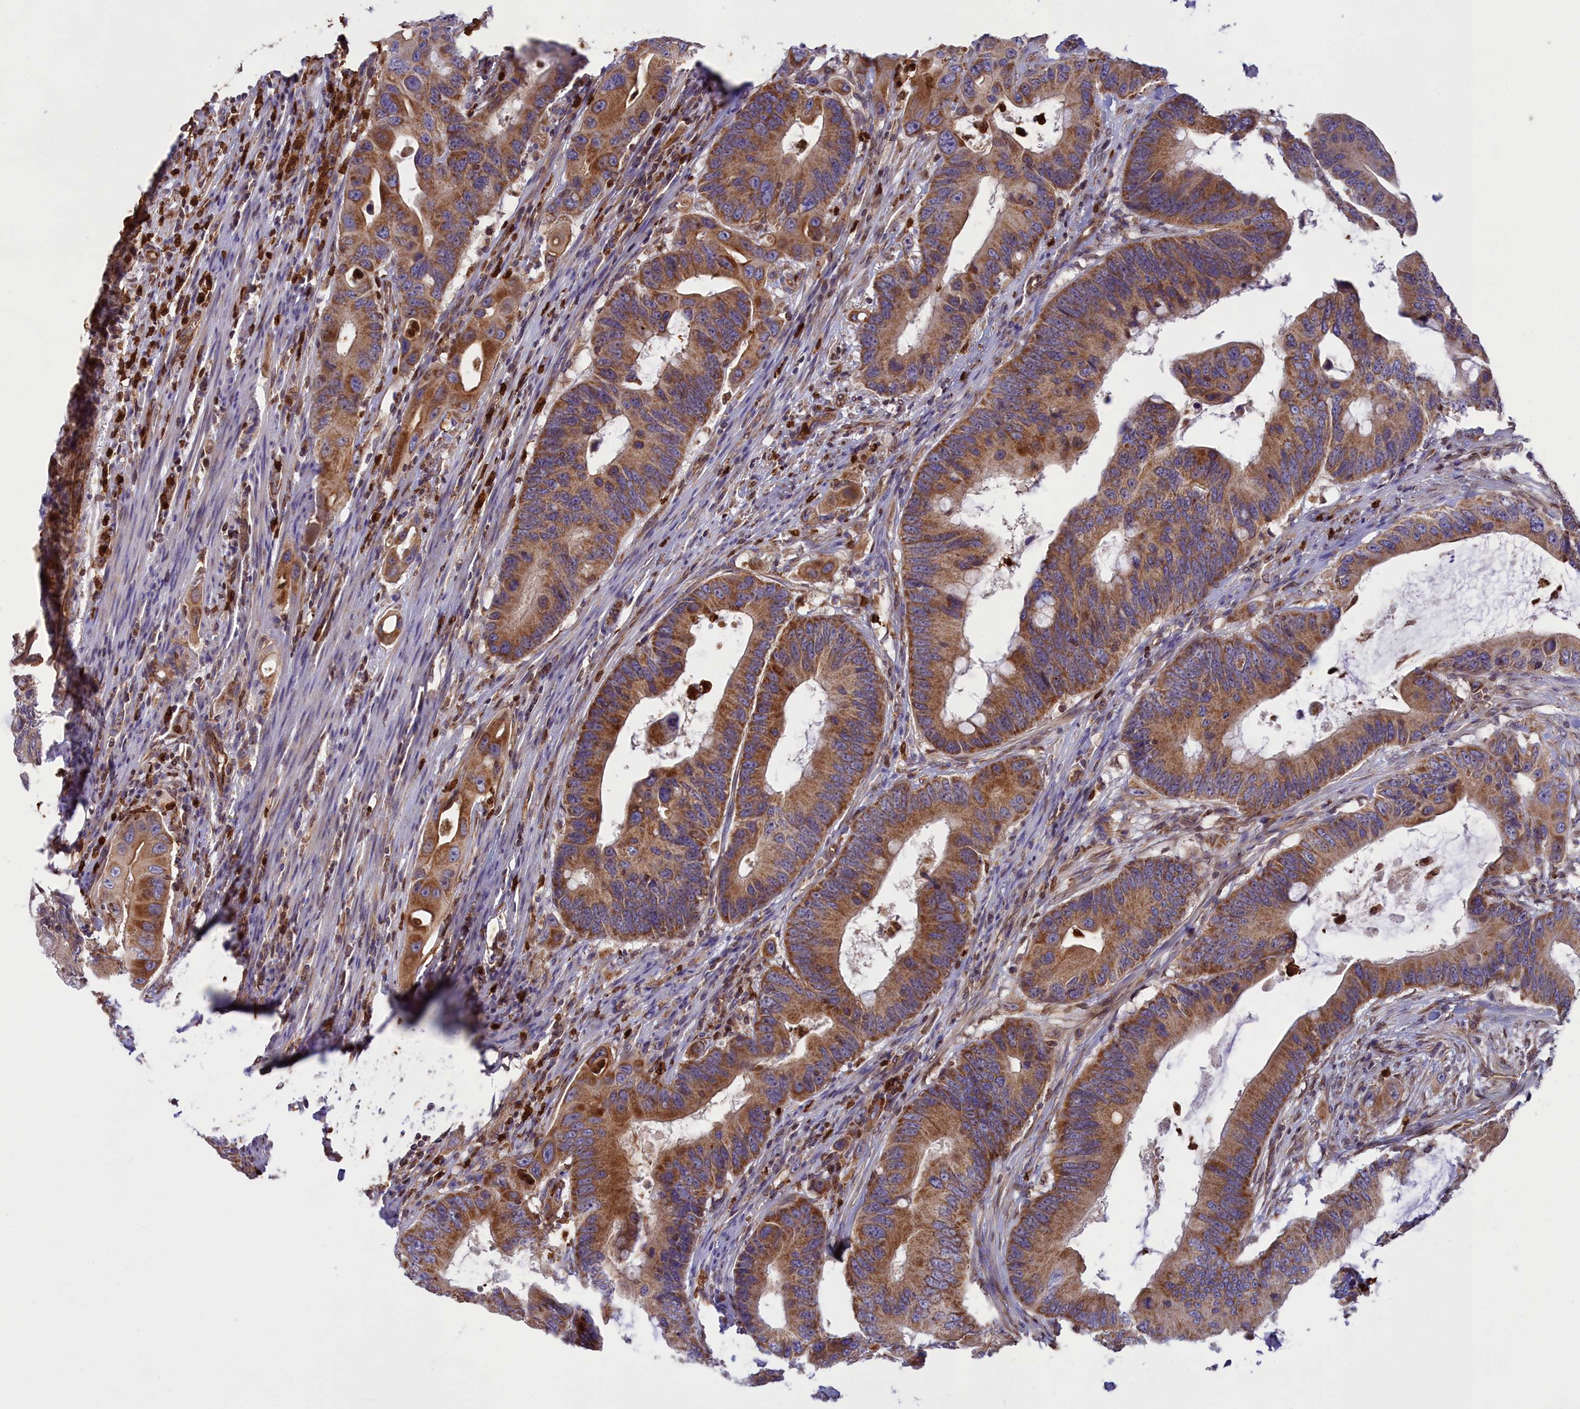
{"staining": {"intensity": "moderate", "quantity": ">75%", "location": "cytoplasmic/membranous"}, "tissue": "colorectal cancer", "cell_type": "Tumor cells", "image_type": "cancer", "snomed": [{"axis": "morphology", "description": "Adenocarcinoma, NOS"}, {"axis": "topography", "description": "Colon"}], "caption": "Human colorectal cancer (adenocarcinoma) stained with a protein marker shows moderate staining in tumor cells.", "gene": "PKHD1L1", "patient": {"sex": "male", "age": 71}}